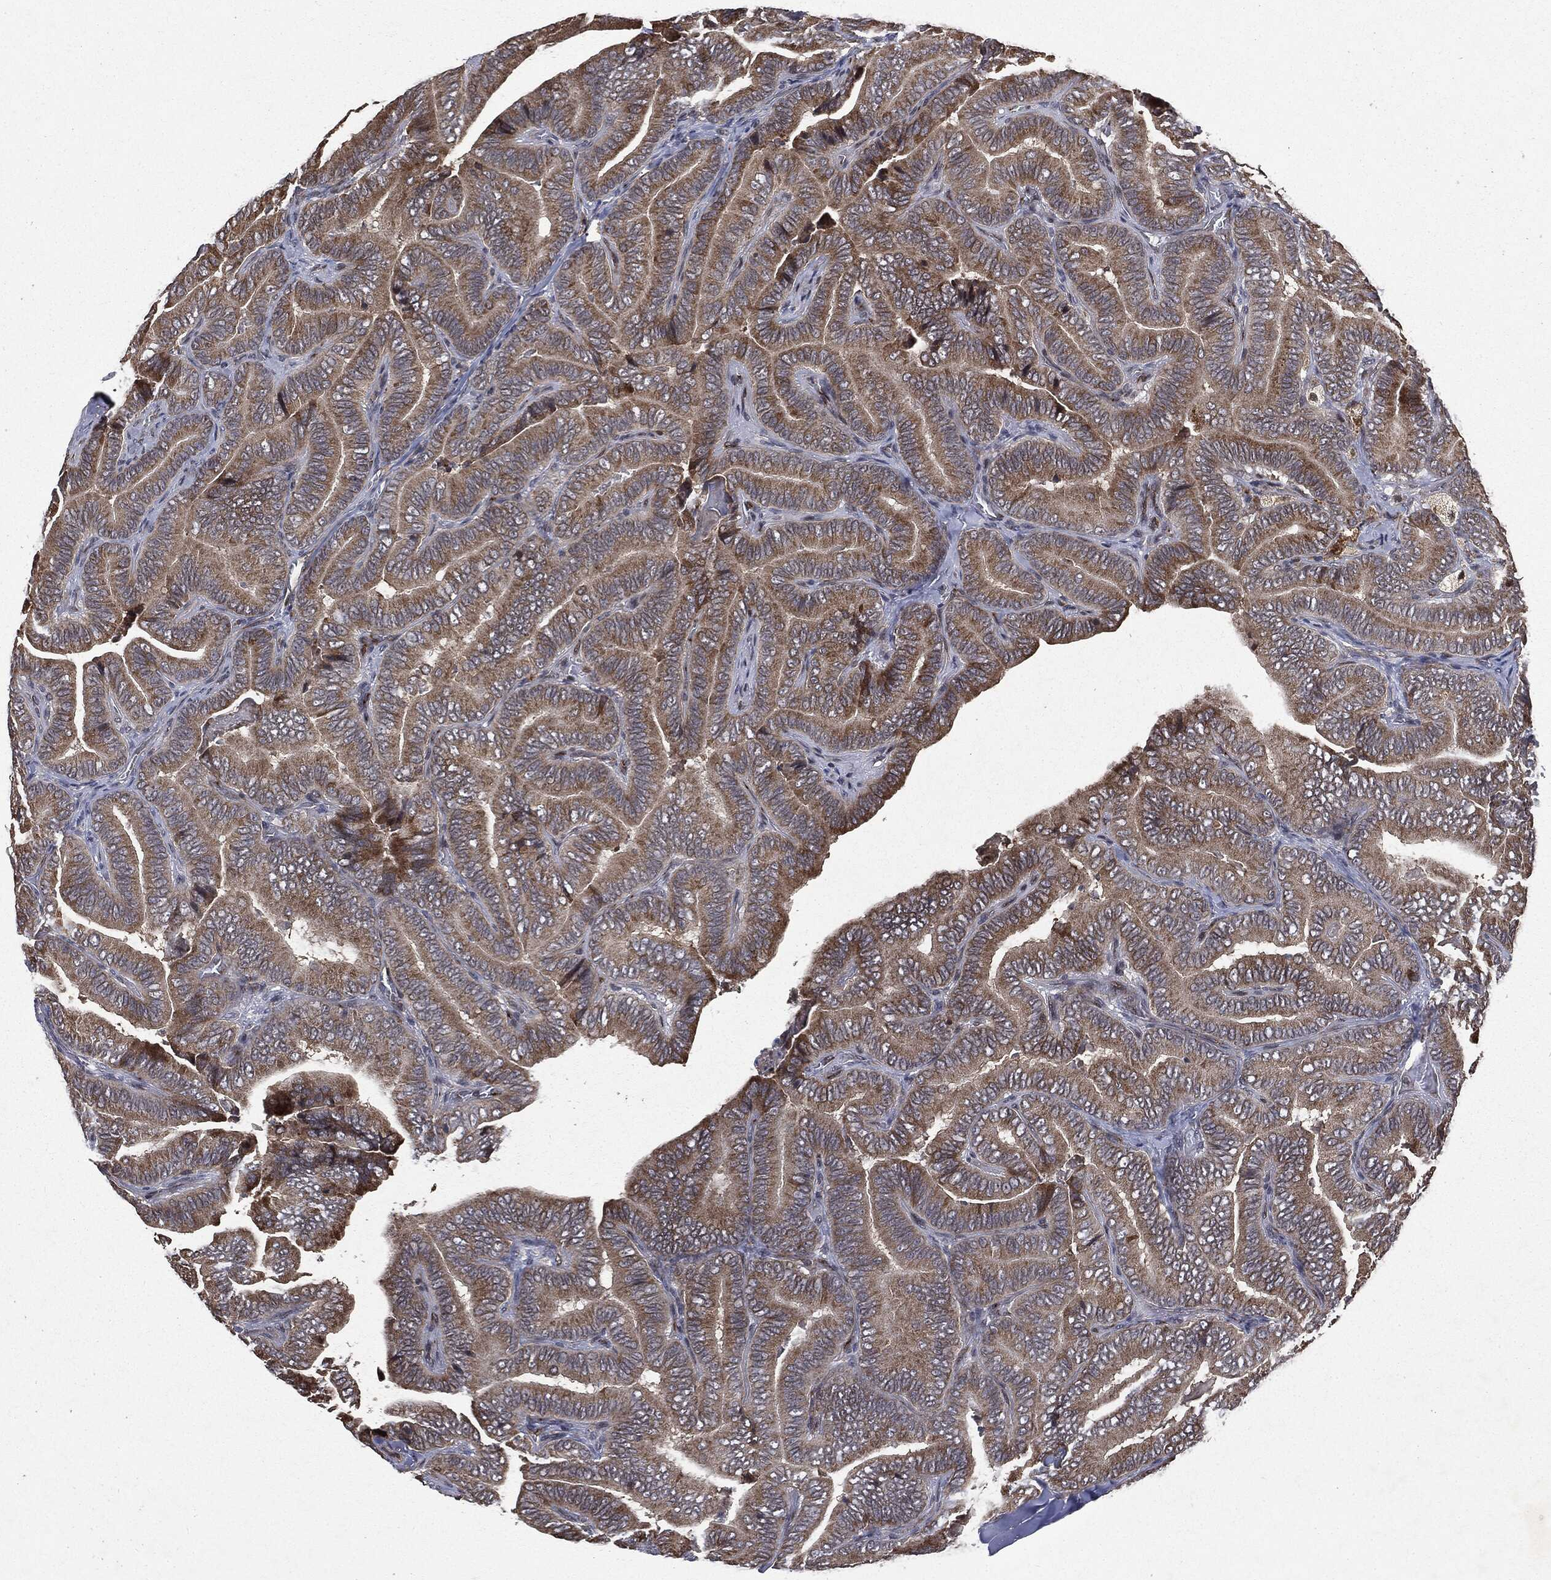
{"staining": {"intensity": "moderate", "quantity": ">75%", "location": "cytoplasmic/membranous"}, "tissue": "thyroid cancer", "cell_type": "Tumor cells", "image_type": "cancer", "snomed": [{"axis": "morphology", "description": "Papillary adenocarcinoma, NOS"}, {"axis": "topography", "description": "Thyroid gland"}], "caption": "About >75% of tumor cells in thyroid cancer (papillary adenocarcinoma) show moderate cytoplasmic/membranous protein staining as visualized by brown immunohistochemical staining.", "gene": "PLPPR2", "patient": {"sex": "male", "age": 61}}